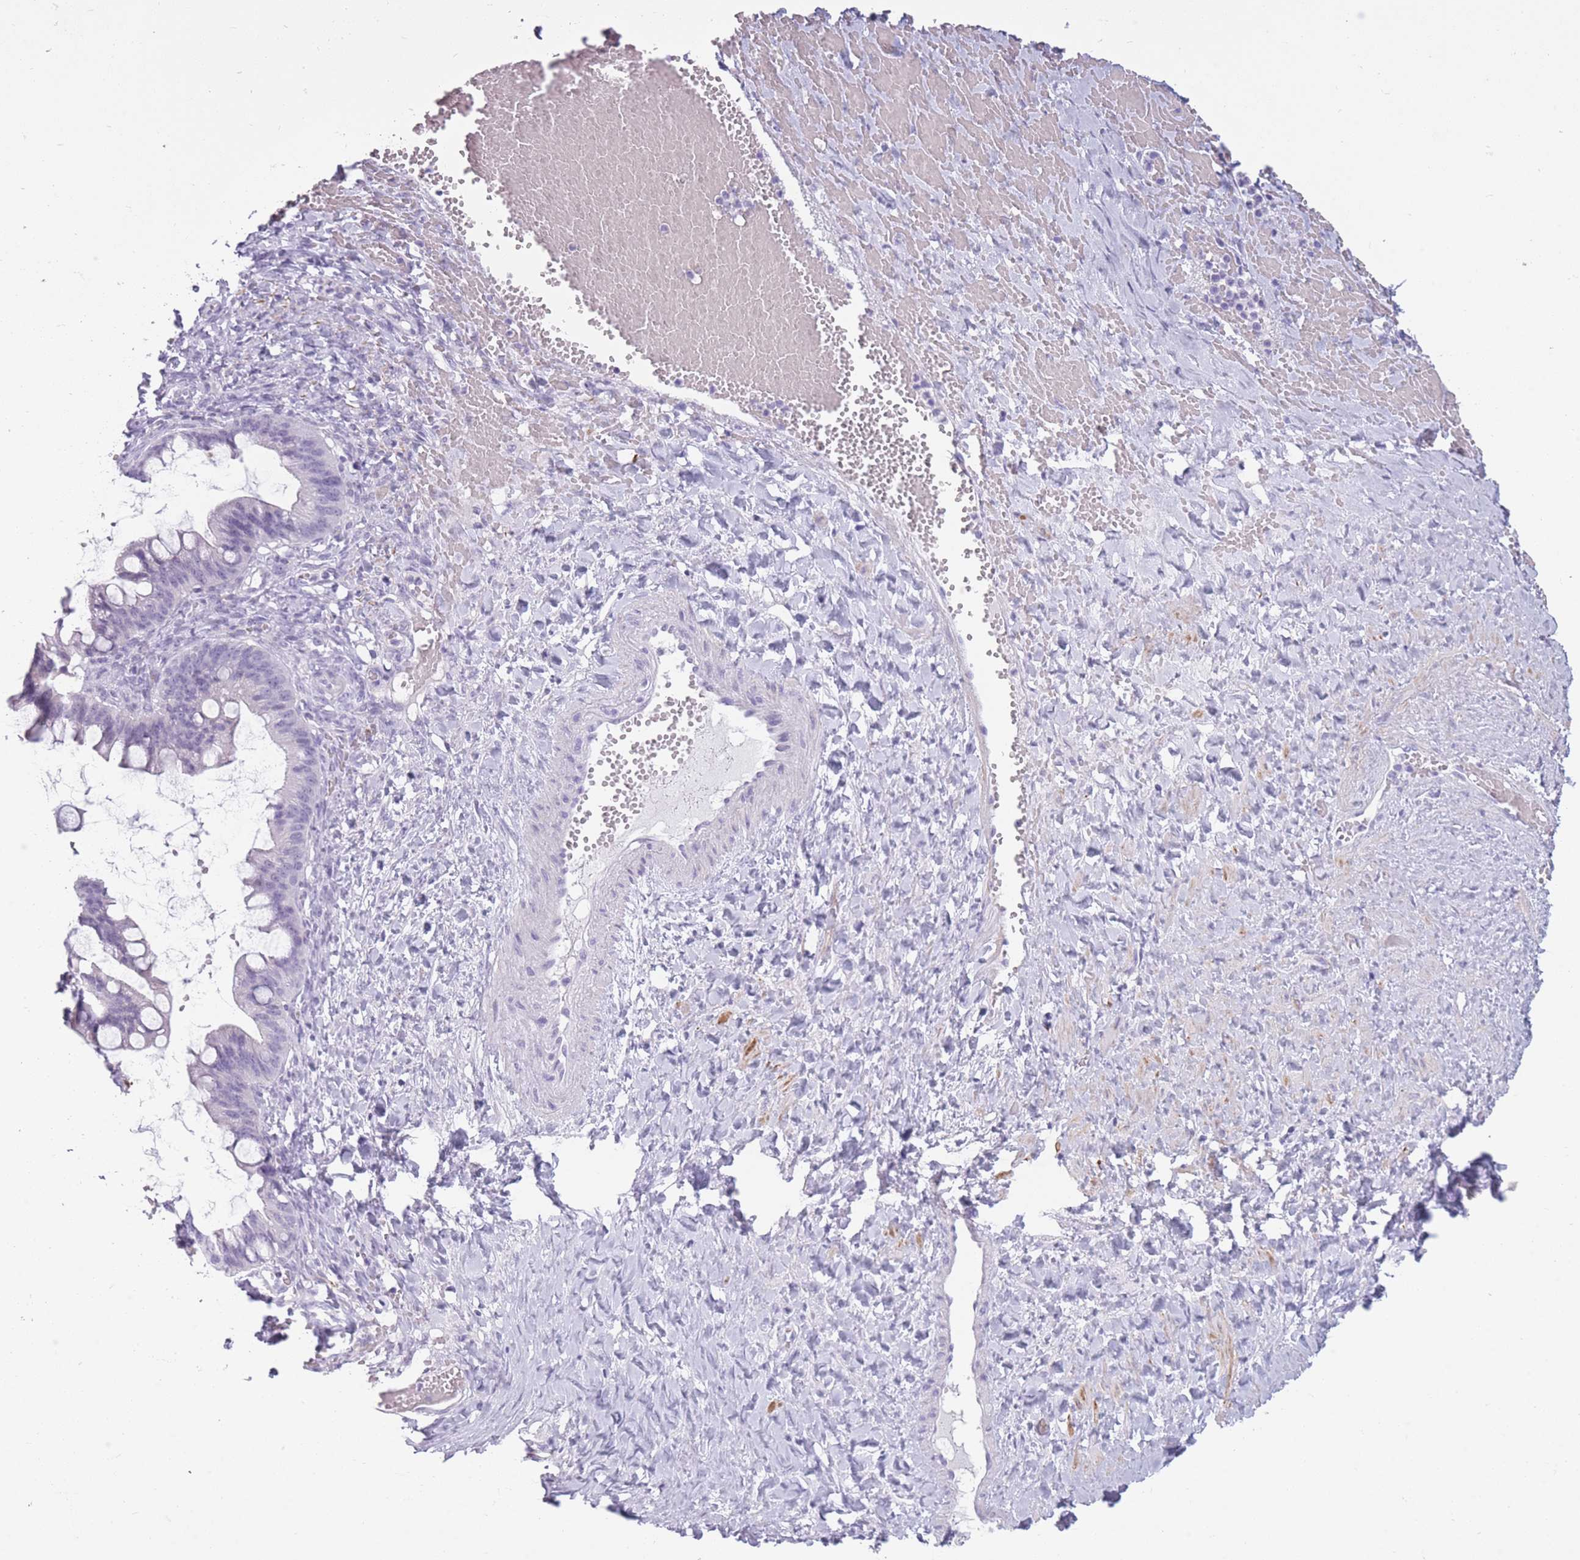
{"staining": {"intensity": "negative", "quantity": "none", "location": "none"}, "tissue": "ovarian cancer", "cell_type": "Tumor cells", "image_type": "cancer", "snomed": [{"axis": "morphology", "description": "Cystadenocarcinoma, mucinous, NOS"}, {"axis": "topography", "description": "Ovary"}], "caption": "Tumor cells show no significant protein staining in mucinous cystadenocarcinoma (ovarian).", "gene": "GOLGA6D", "patient": {"sex": "female", "age": 73}}